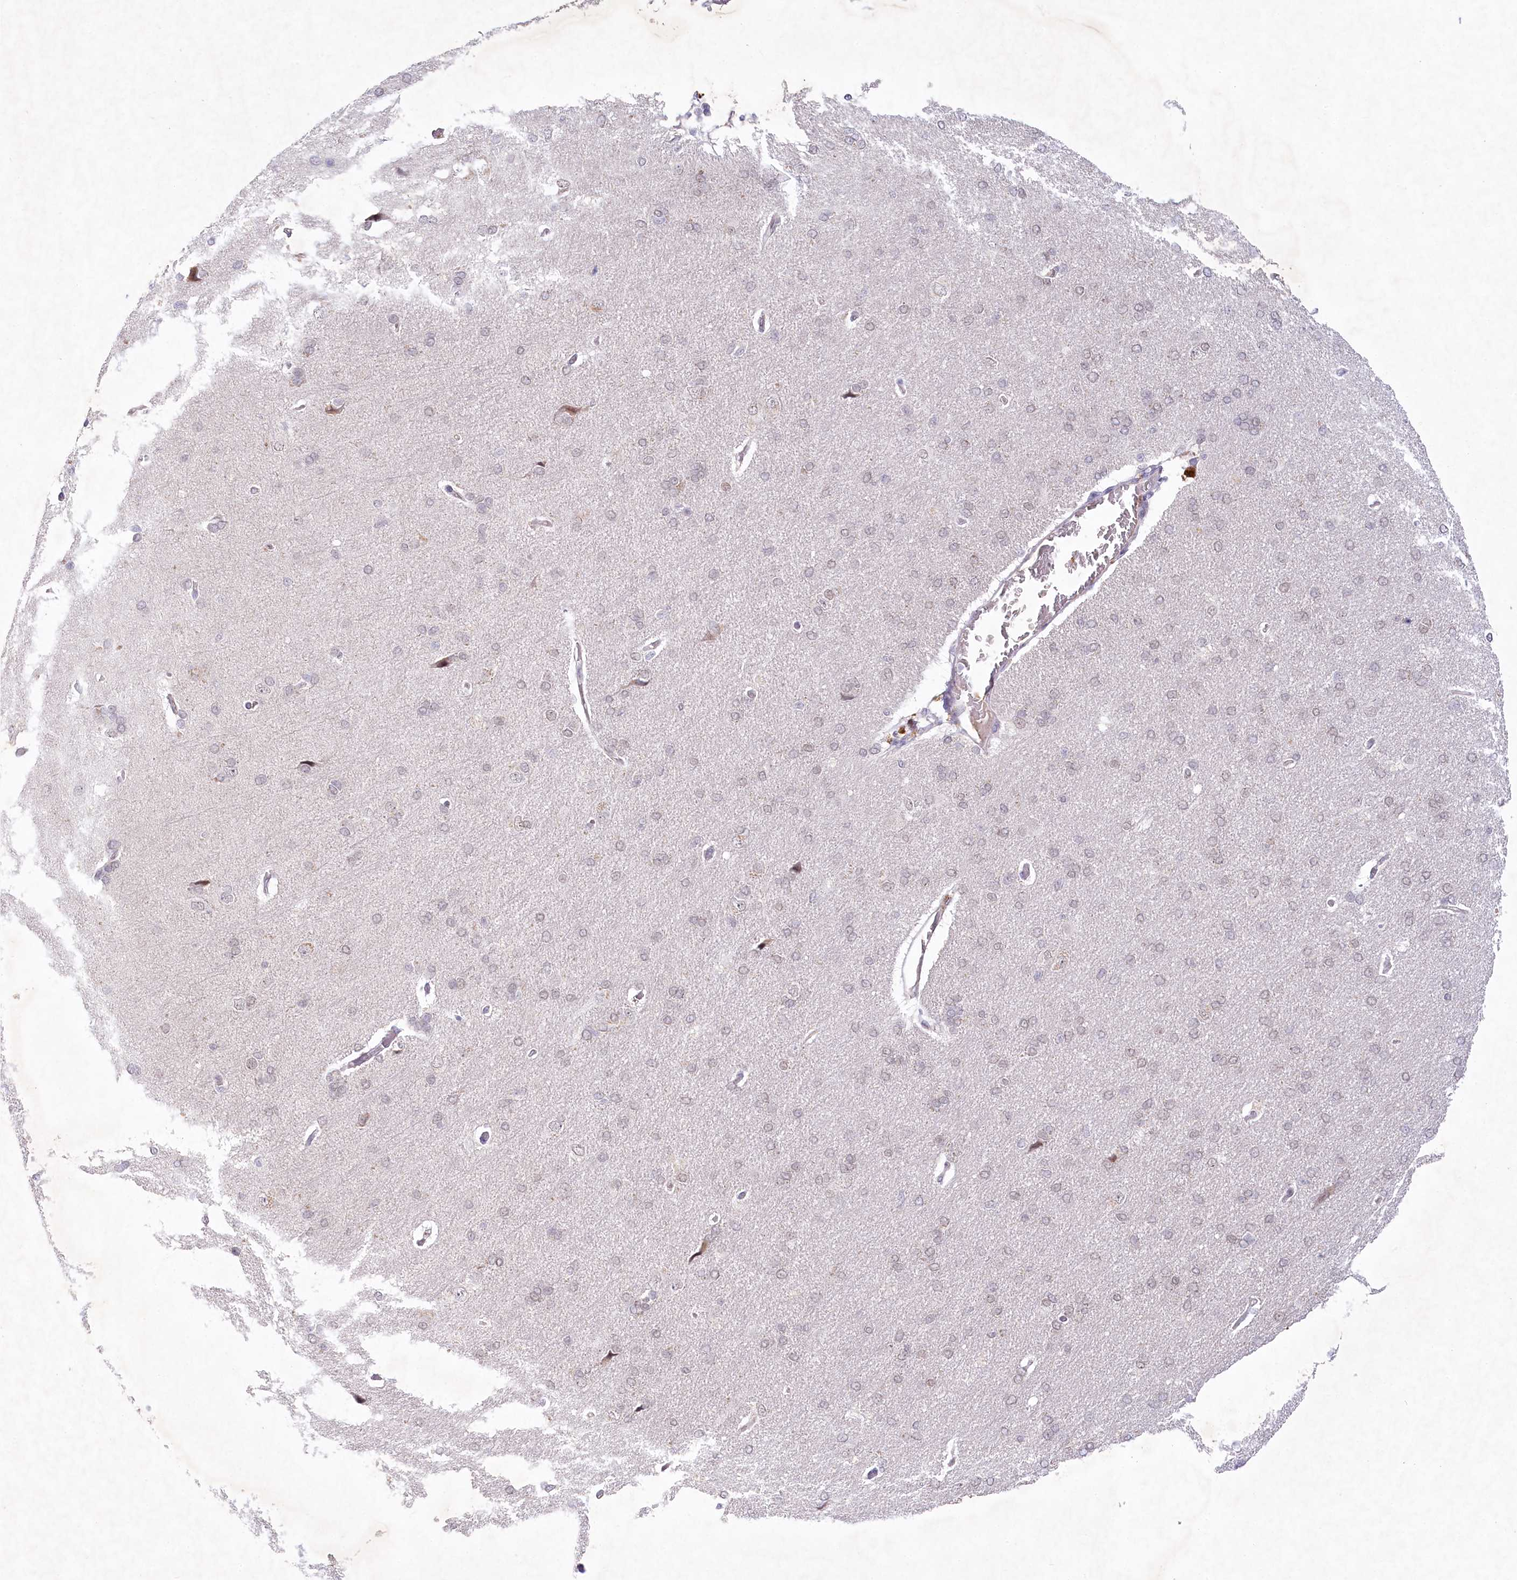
{"staining": {"intensity": "negative", "quantity": "none", "location": "none"}, "tissue": "cerebral cortex", "cell_type": "Endothelial cells", "image_type": "normal", "snomed": [{"axis": "morphology", "description": "Normal tissue, NOS"}, {"axis": "topography", "description": "Cerebral cortex"}], "caption": "Immunohistochemistry (IHC) of normal cerebral cortex displays no positivity in endothelial cells.", "gene": "AMTN", "patient": {"sex": "male", "age": 62}}